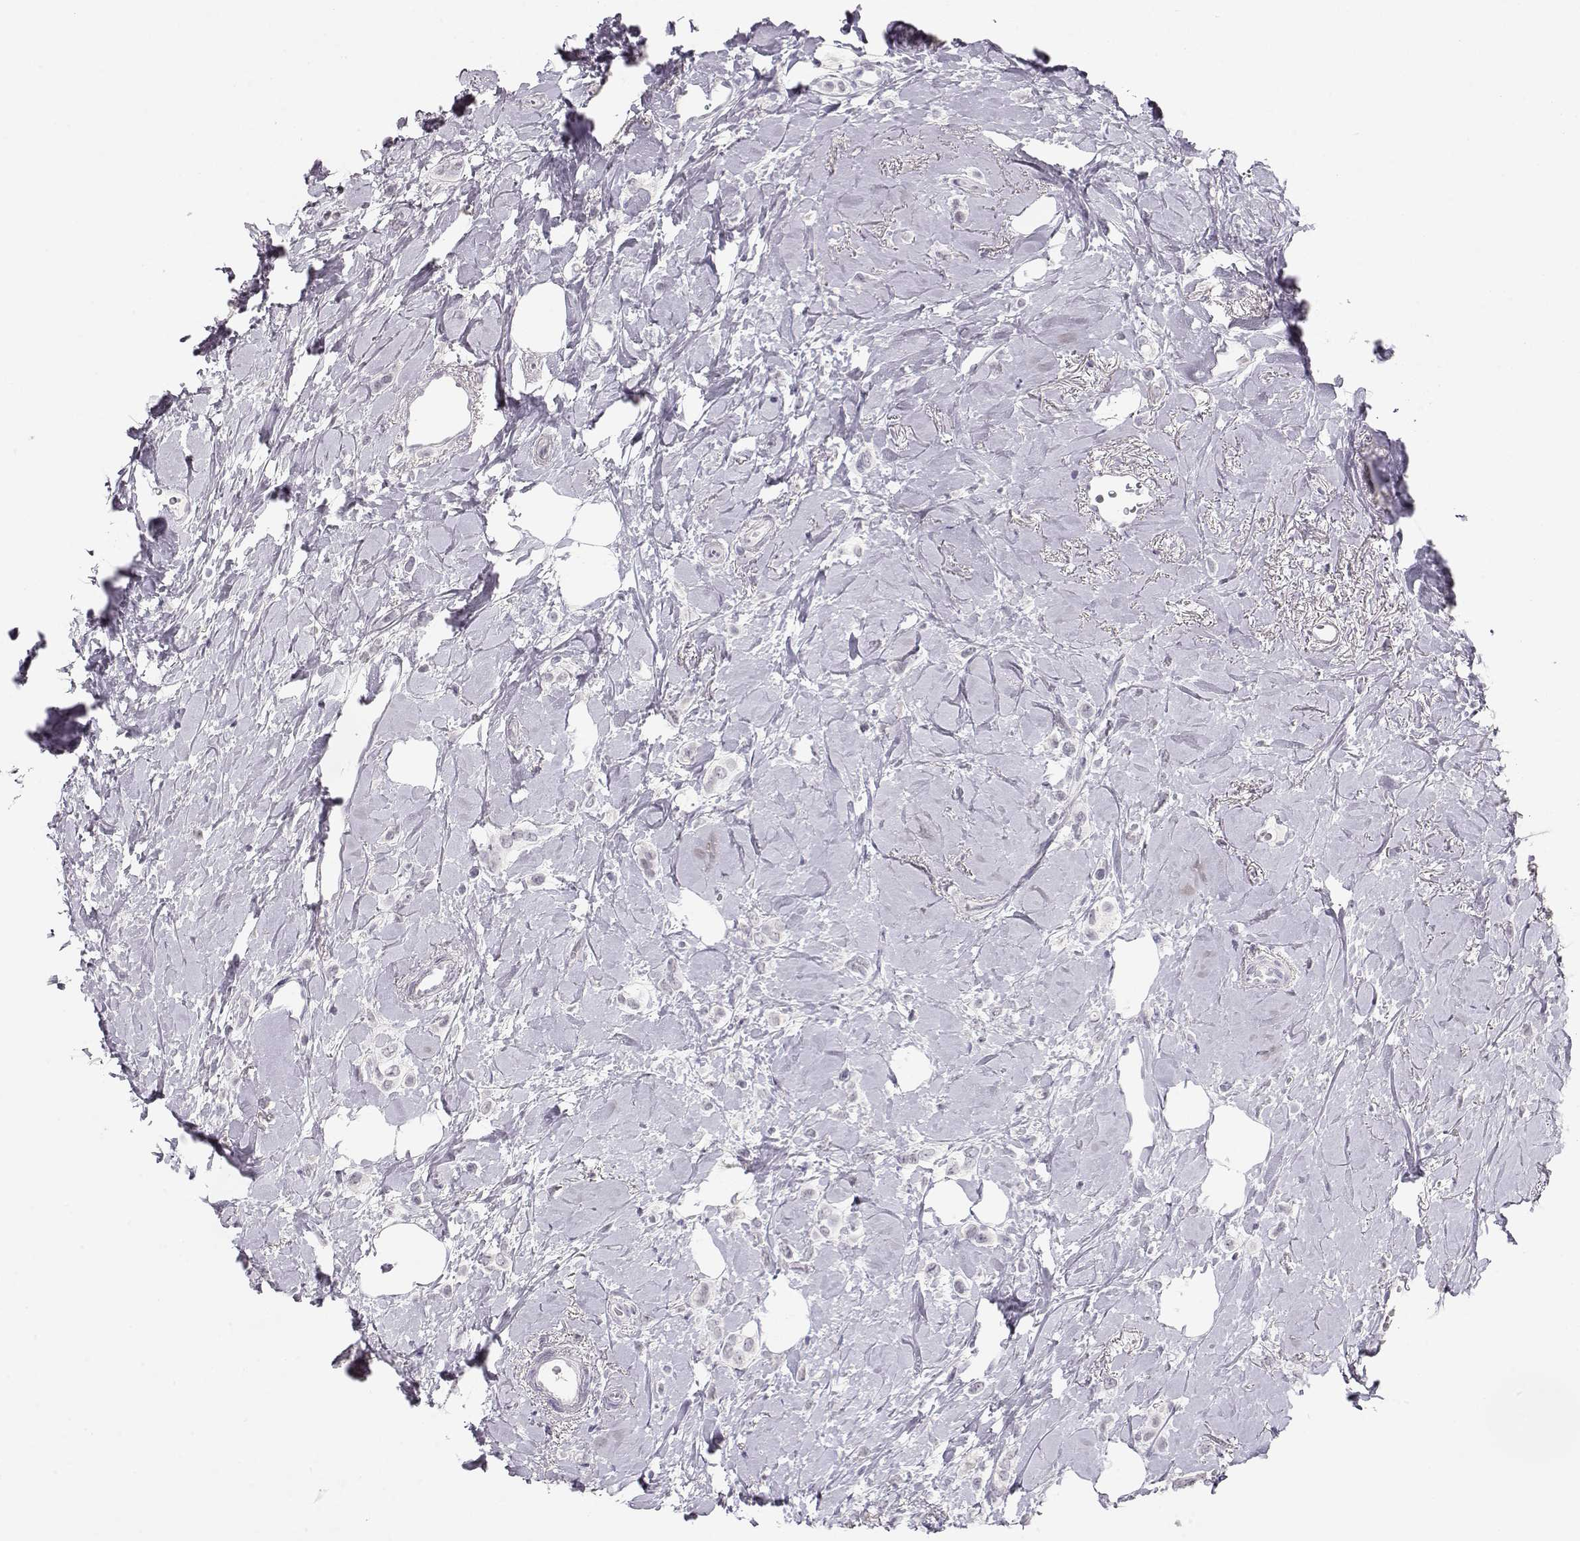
{"staining": {"intensity": "negative", "quantity": "none", "location": "none"}, "tissue": "breast cancer", "cell_type": "Tumor cells", "image_type": "cancer", "snomed": [{"axis": "morphology", "description": "Lobular carcinoma"}, {"axis": "topography", "description": "Breast"}], "caption": "Tumor cells show no significant protein positivity in breast cancer (lobular carcinoma). (DAB (3,3'-diaminobenzidine) IHC visualized using brightfield microscopy, high magnification).", "gene": "IMPG1", "patient": {"sex": "female", "age": 66}}